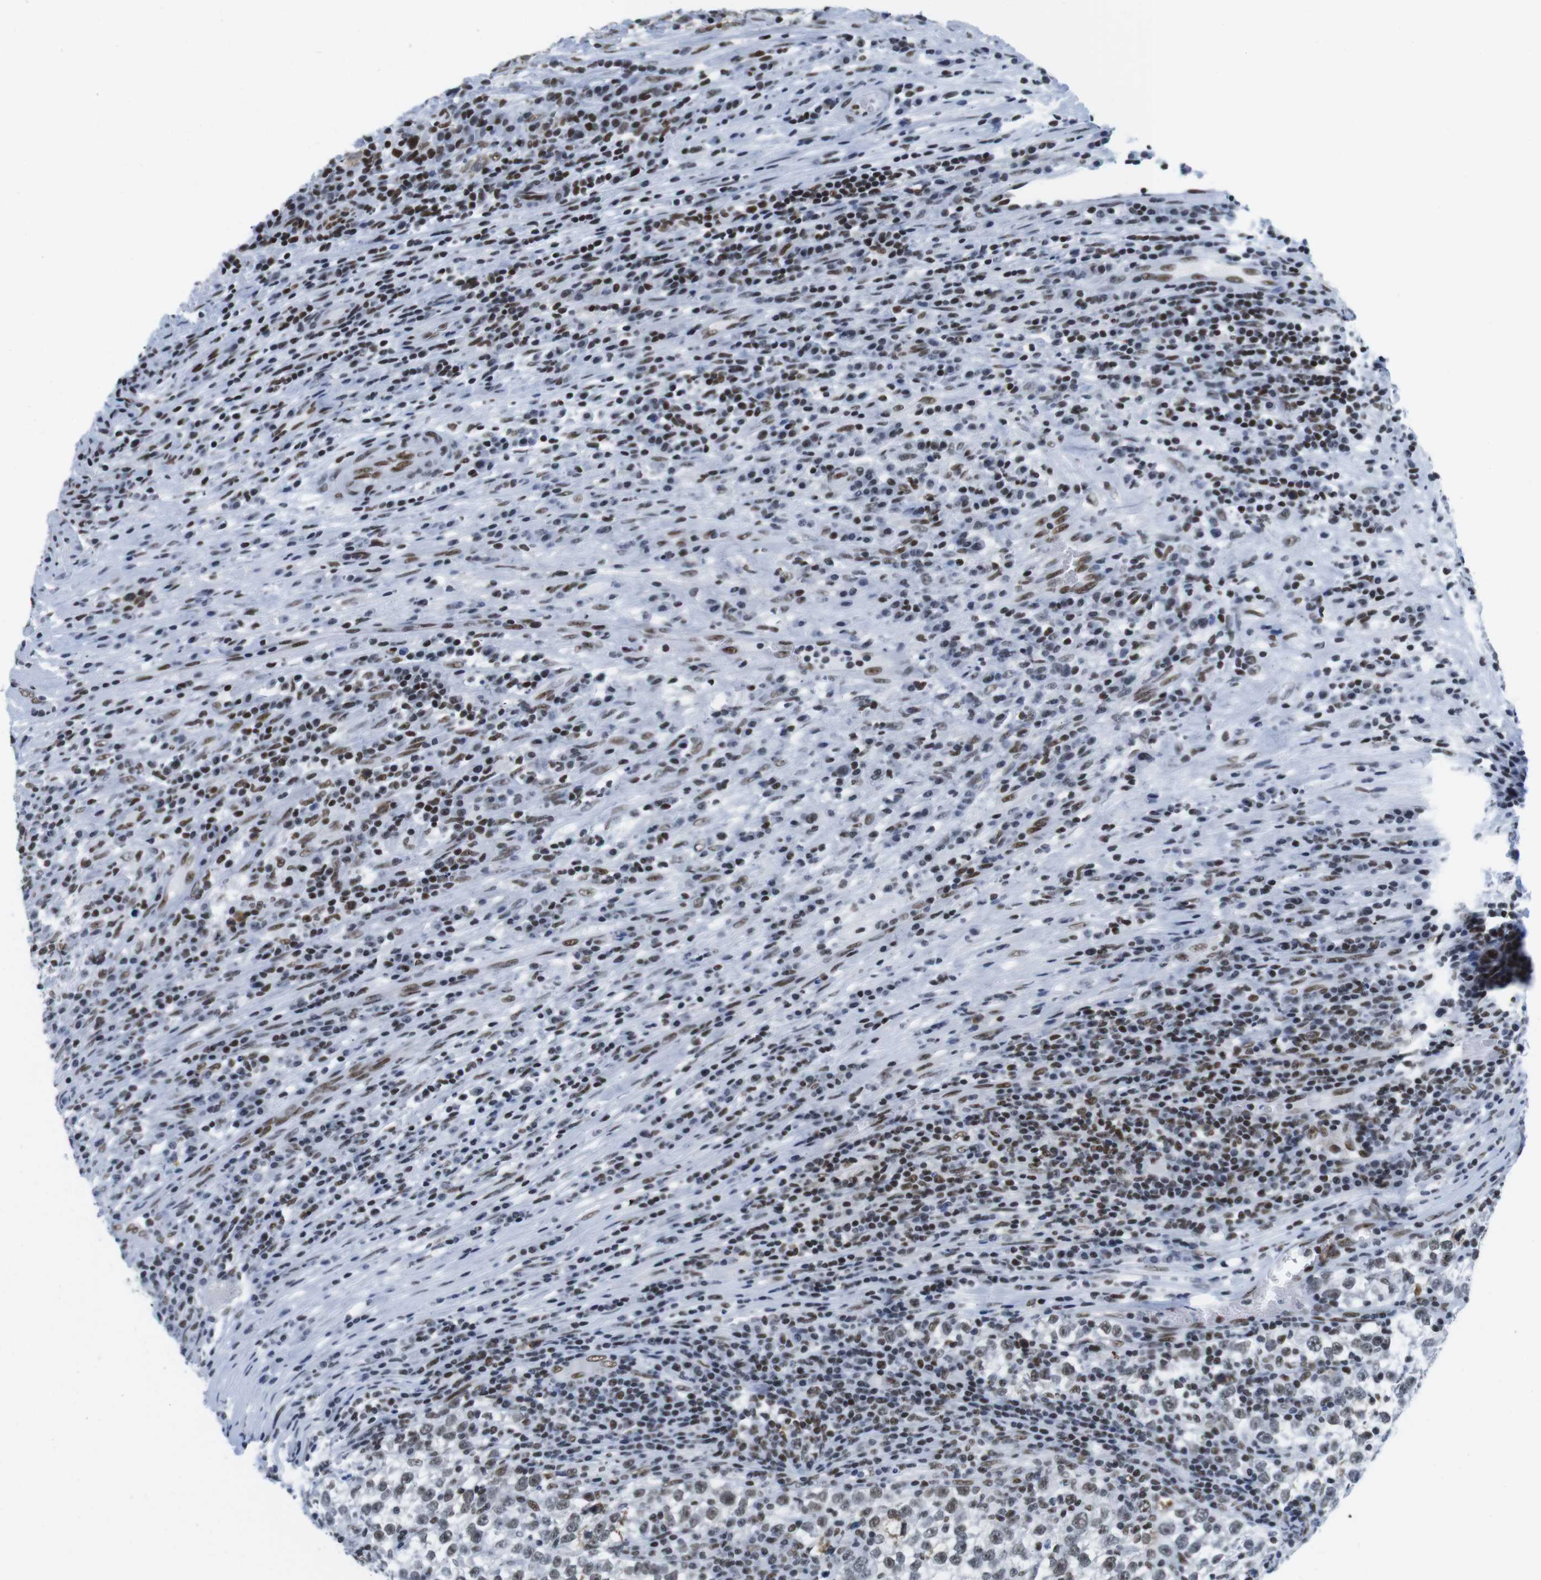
{"staining": {"intensity": "moderate", "quantity": ">75%", "location": "nuclear"}, "tissue": "testis cancer", "cell_type": "Tumor cells", "image_type": "cancer", "snomed": [{"axis": "morphology", "description": "Normal tissue, NOS"}, {"axis": "morphology", "description": "Seminoma, NOS"}, {"axis": "topography", "description": "Testis"}], "caption": "Tumor cells demonstrate medium levels of moderate nuclear positivity in approximately >75% of cells in human seminoma (testis). (brown staining indicates protein expression, while blue staining denotes nuclei).", "gene": "IFI16", "patient": {"sex": "male", "age": 43}}